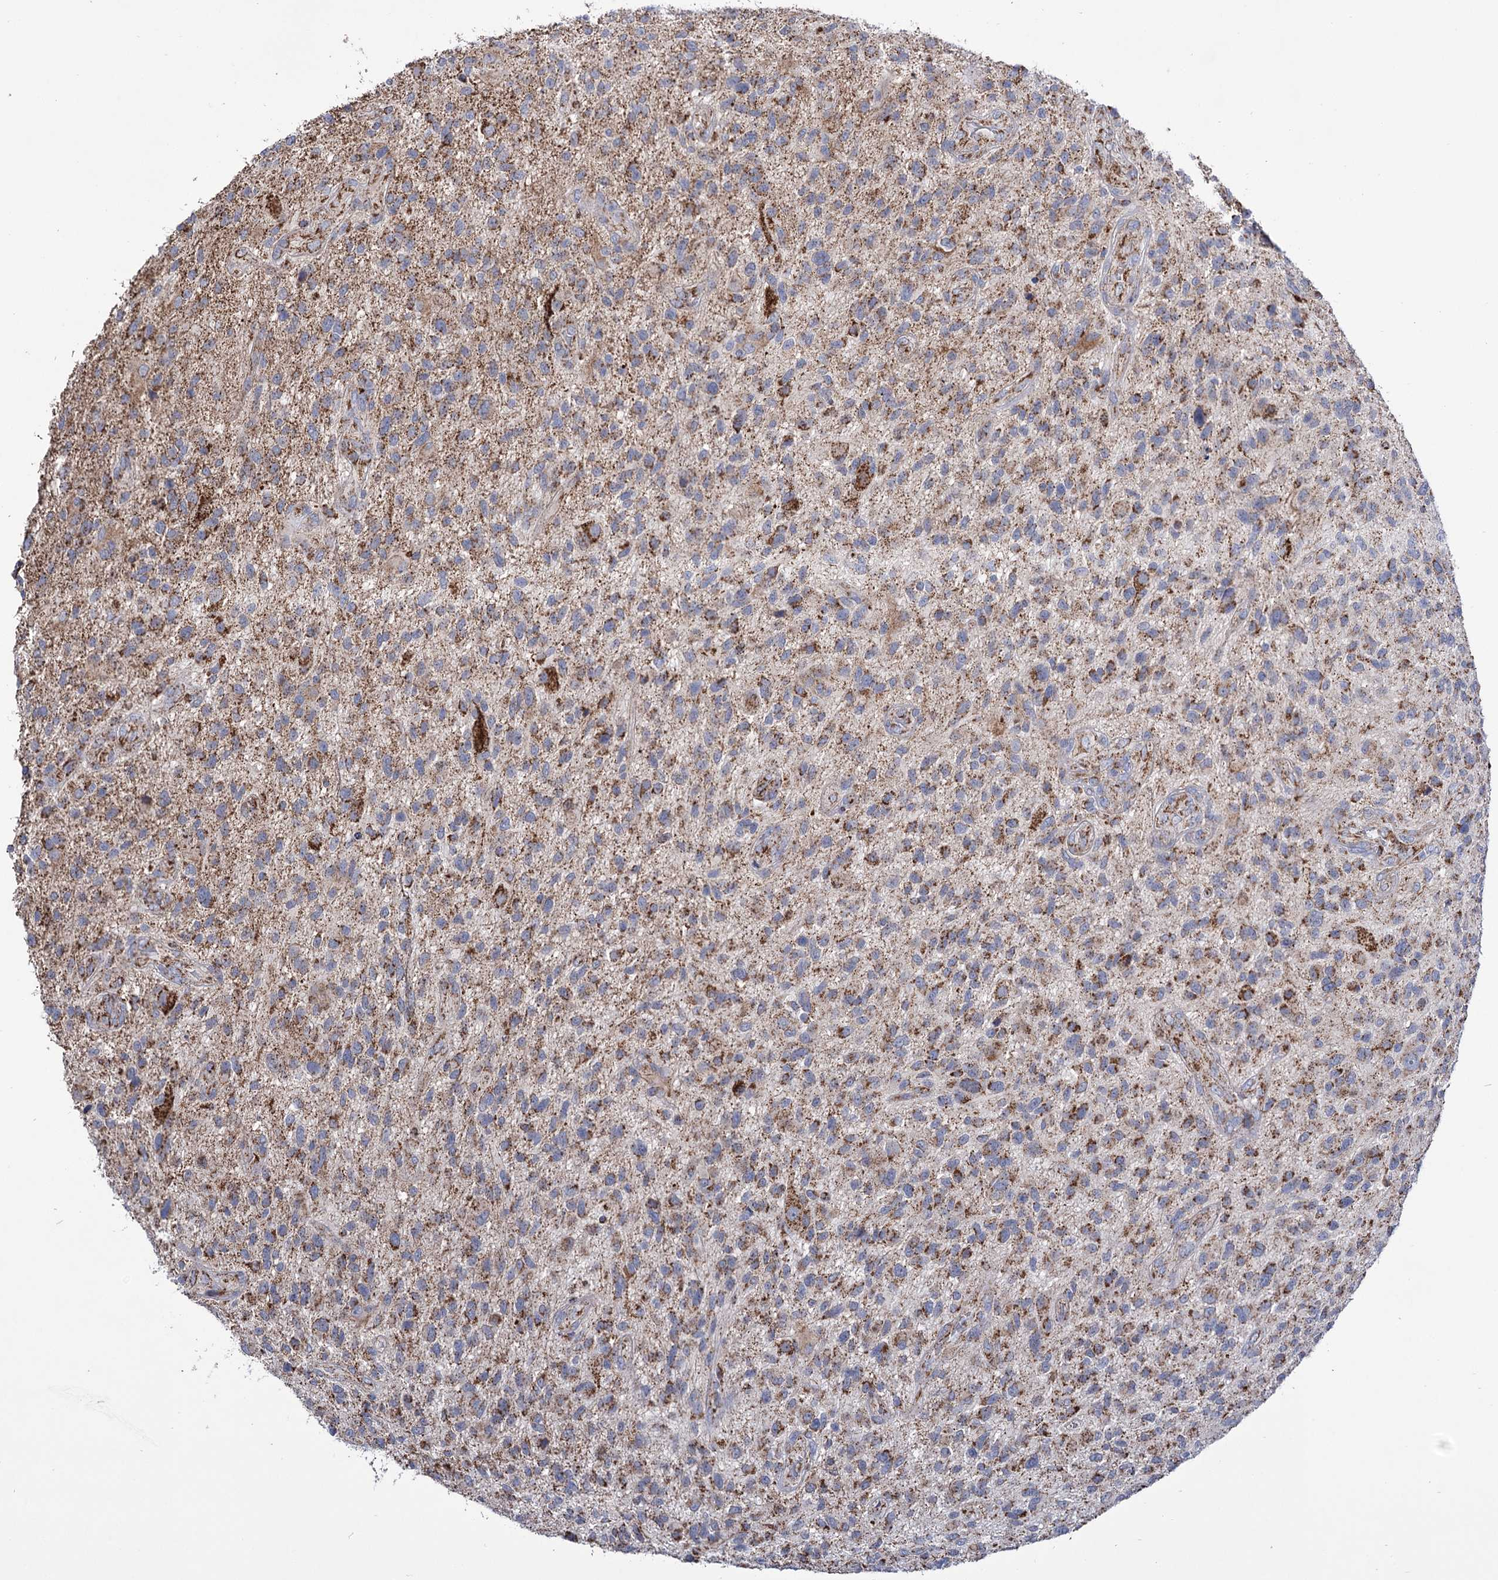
{"staining": {"intensity": "strong", "quantity": "25%-75%", "location": "cytoplasmic/membranous"}, "tissue": "glioma", "cell_type": "Tumor cells", "image_type": "cancer", "snomed": [{"axis": "morphology", "description": "Glioma, malignant, High grade"}, {"axis": "topography", "description": "Brain"}], "caption": "There is high levels of strong cytoplasmic/membranous expression in tumor cells of malignant glioma (high-grade), as demonstrated by immunohistochemical staining (brown color).", "gene": "ABHD10", "patient": {"sex": "male", "age": 47}}